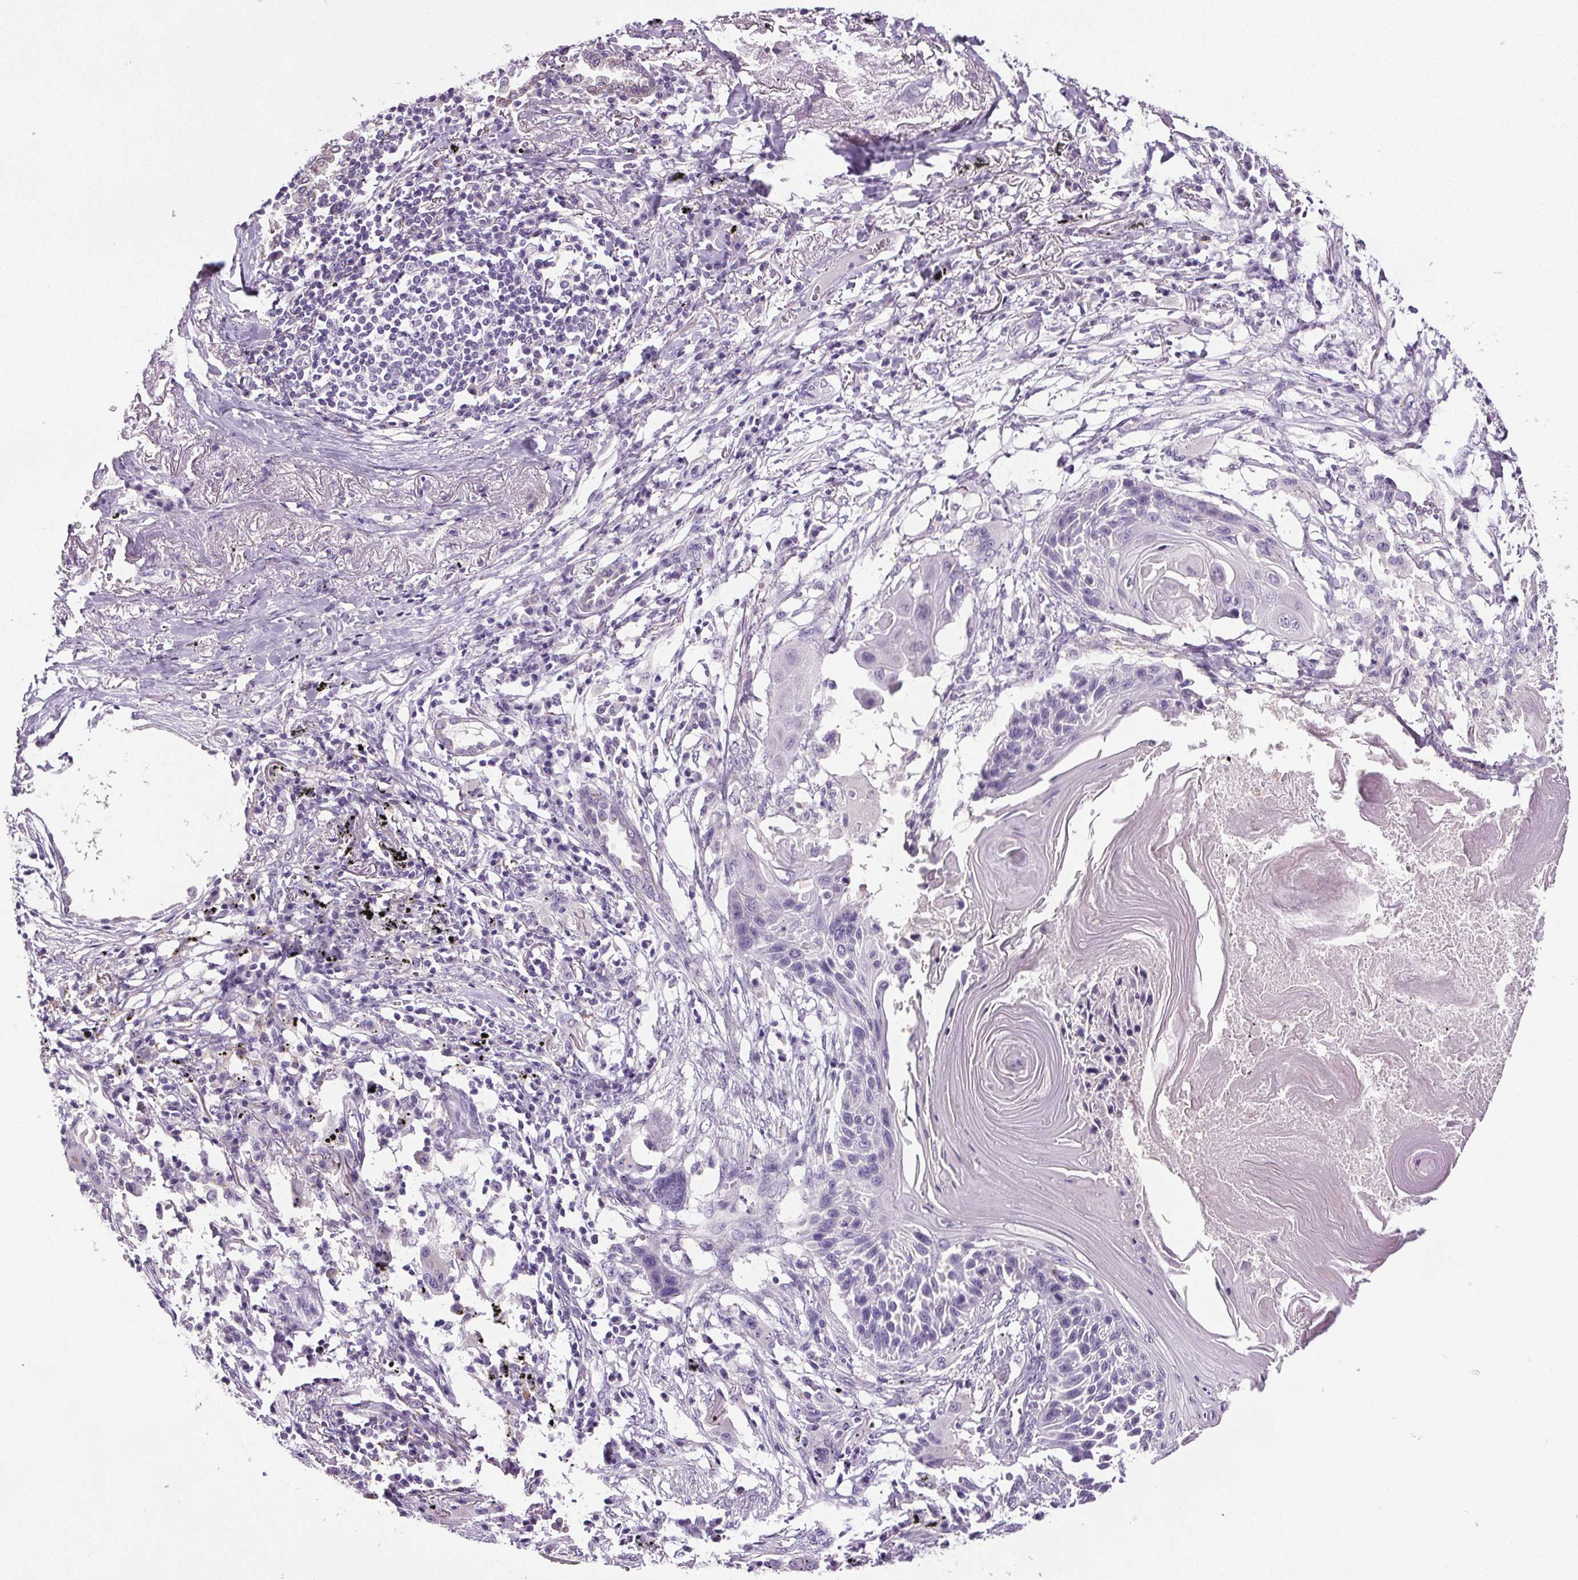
{"staining": {"intensity": "negative", "quantity": "none", "location": "none"}, "tissue": "lung cancer", "cell_type": "Tumor cells", "image_type": "cancer", "snomed": [{"axis": "morphology", "description": "Squamous cell carcinoma, NOS"}, {"axis": "topography", "description": "Lung"}], "caption": "IHC micrograph of human lung cancer stained for a protein (brown), which exhibits no staining in tumor cells.", "gene": "GPIHBP1", "patient": {"sex": "male", "age": 78}}